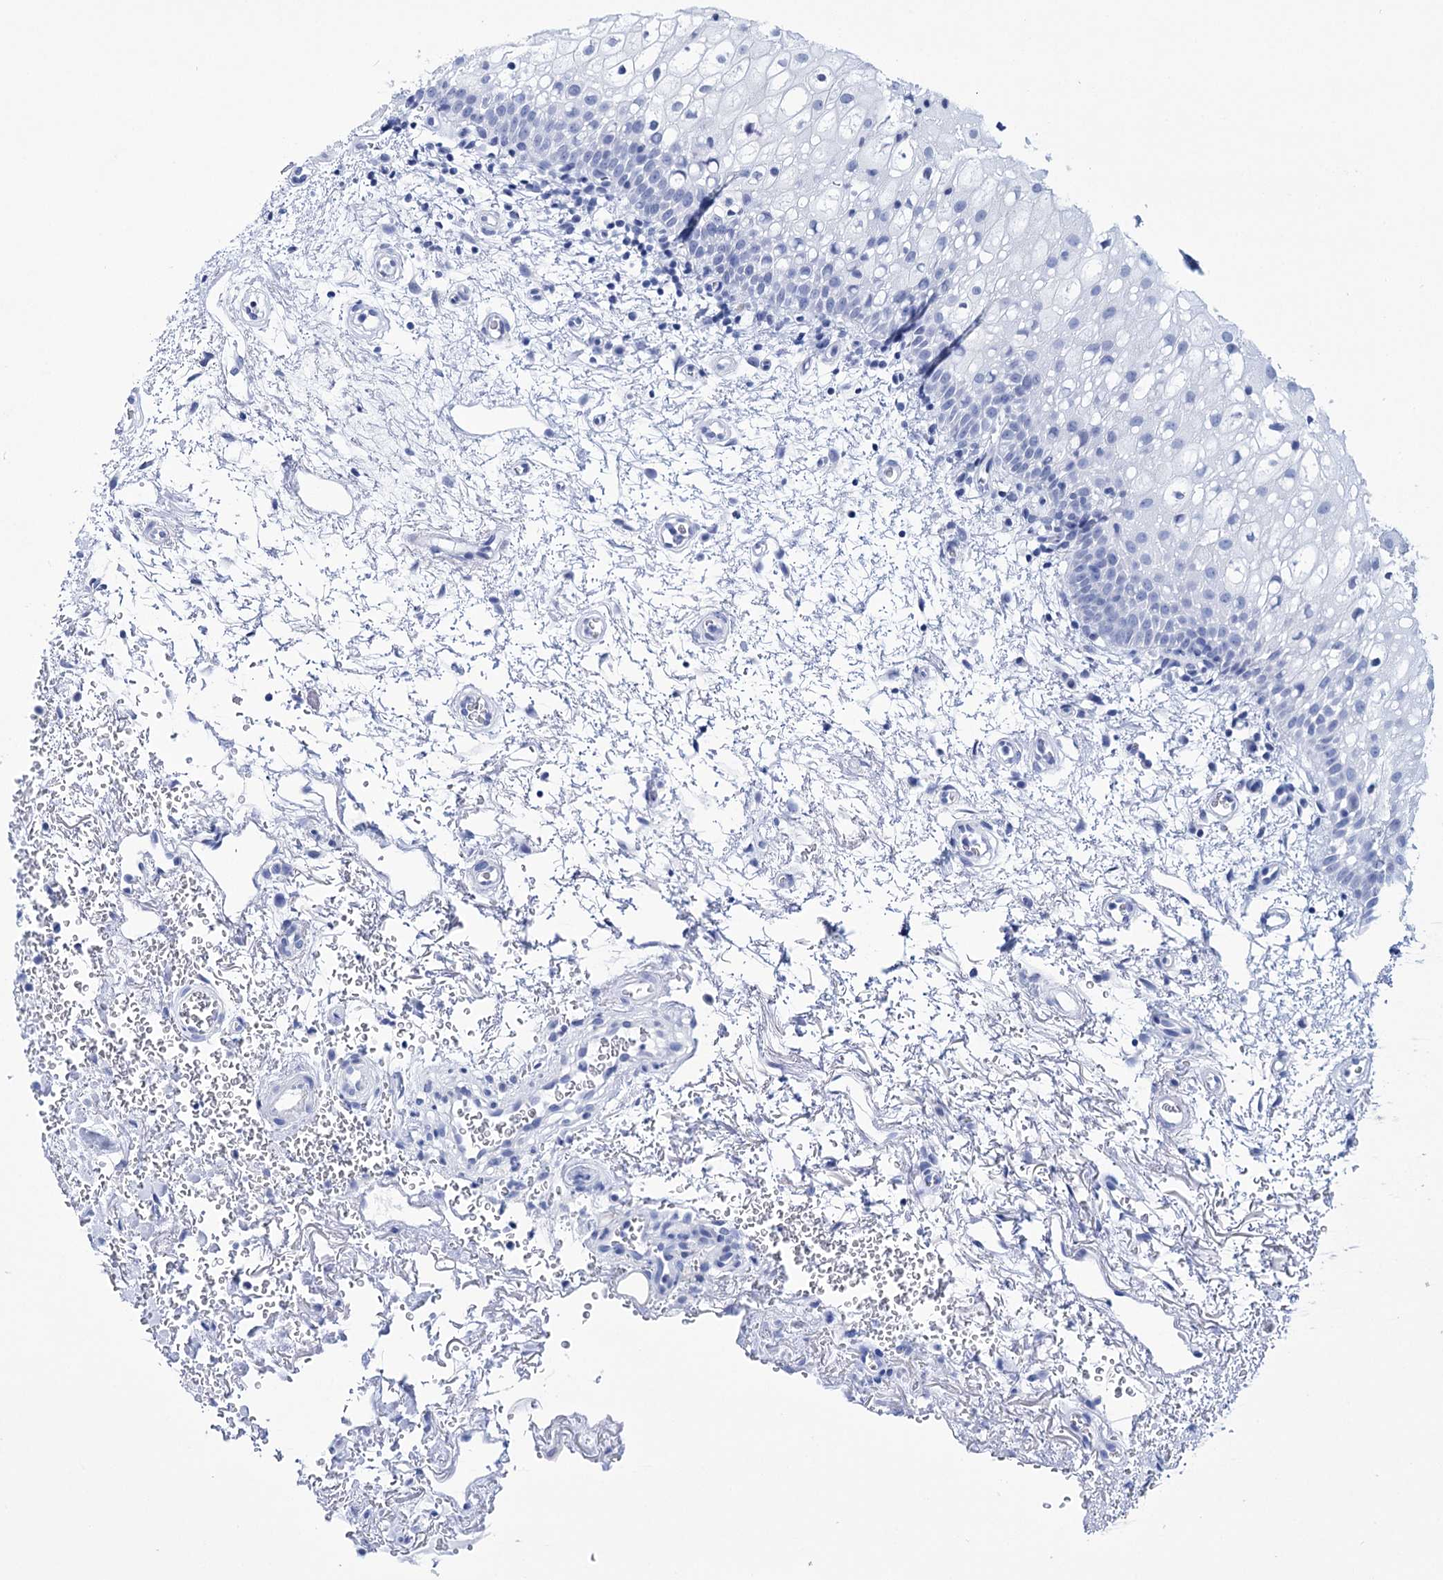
{"staining": {"intensity": "negative", "quantity": "none", "location": "none"}, "tissue": "oral mucosa", "cell_type": "Squamous epithelial cells", "image_type": "normal", "snomed": [{"axis": "morphology", "description": "Normal tissue, NOS"}, {"axis": "morphology", "description": "Squamous cell carcinoma, NOS"}, {"axis": "topography", "description": "Oral tissue"}, {"axis": "topography", "description": "Head-Neck"}], "caption": "This photomicrograph is of normal oral mucosa stained with IHC to label a protein in brown with the nuclei are counter-stained blue. There is no expression in squamous epithelial cells. Brightfield microscopy of immunohistochemistry stained with DAB (brown) and hematoxylin (blue), captured at high magnification.", "gene": "FBXW12", "patient": {"sex": "male", "age": 68}}